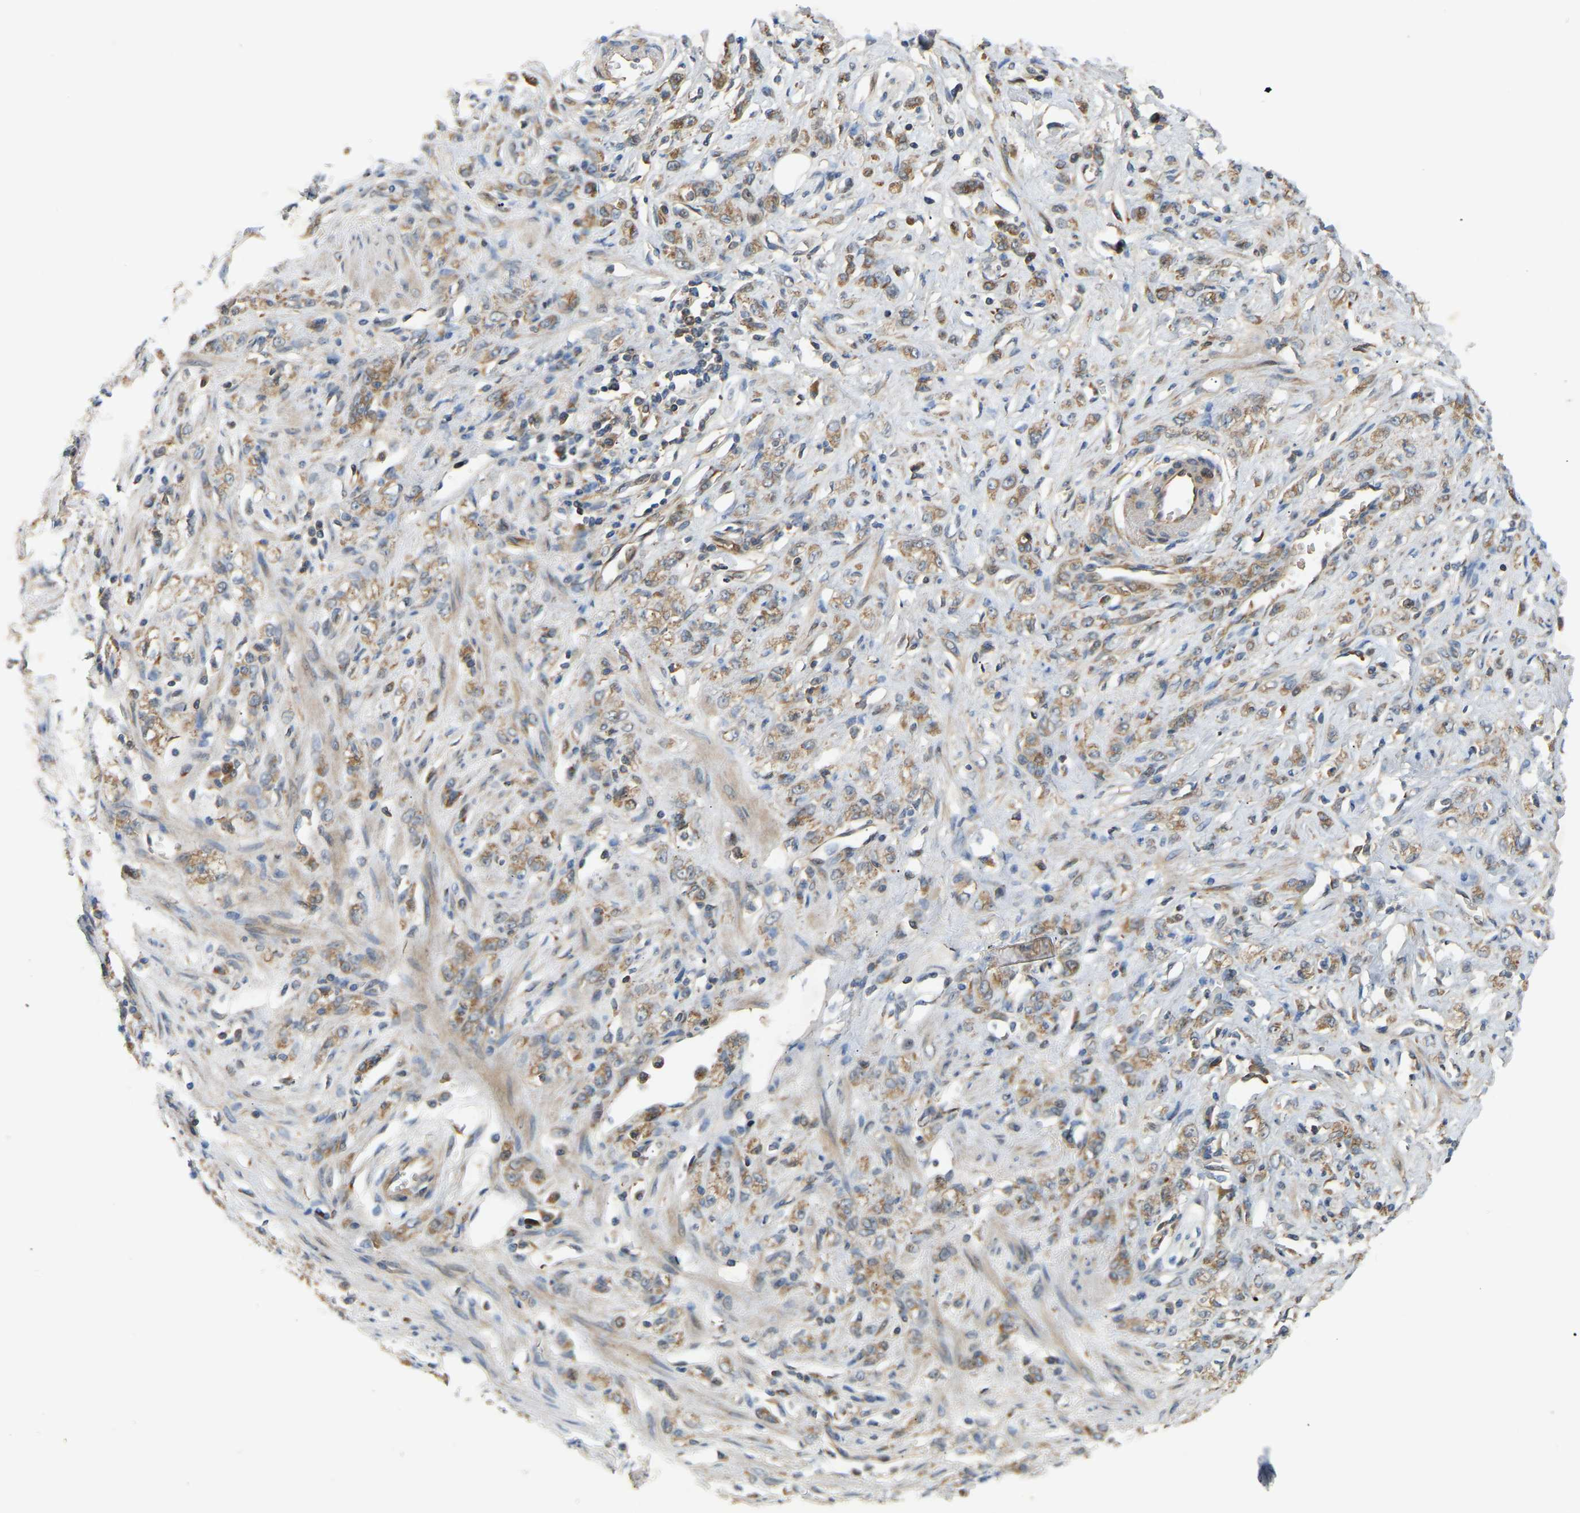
{"staining": {"intensity": "weak", "quantity": ">75%", "location": "cytoplasmic/membranous"}, "tissue": "stomach cancer", "cell_type": "Tumor cells", "image_type": "cancer", "snomed": [{"axis": "morphology", "description": "Normal tissue, NOS"}, {"axis": "morphology", "description": "Adenocarcinoma, NOS"}, {"axis": "topography", "description": "Stomach"}], "caption": "Protein expression analysis of human stomach cancer (adenocarcinoma) reveals weak cytoplasmic/membranous expression in about >75% of tumor cells.", "gene": "PTCD1", "patient": {"sex": "male", "age": 82}}